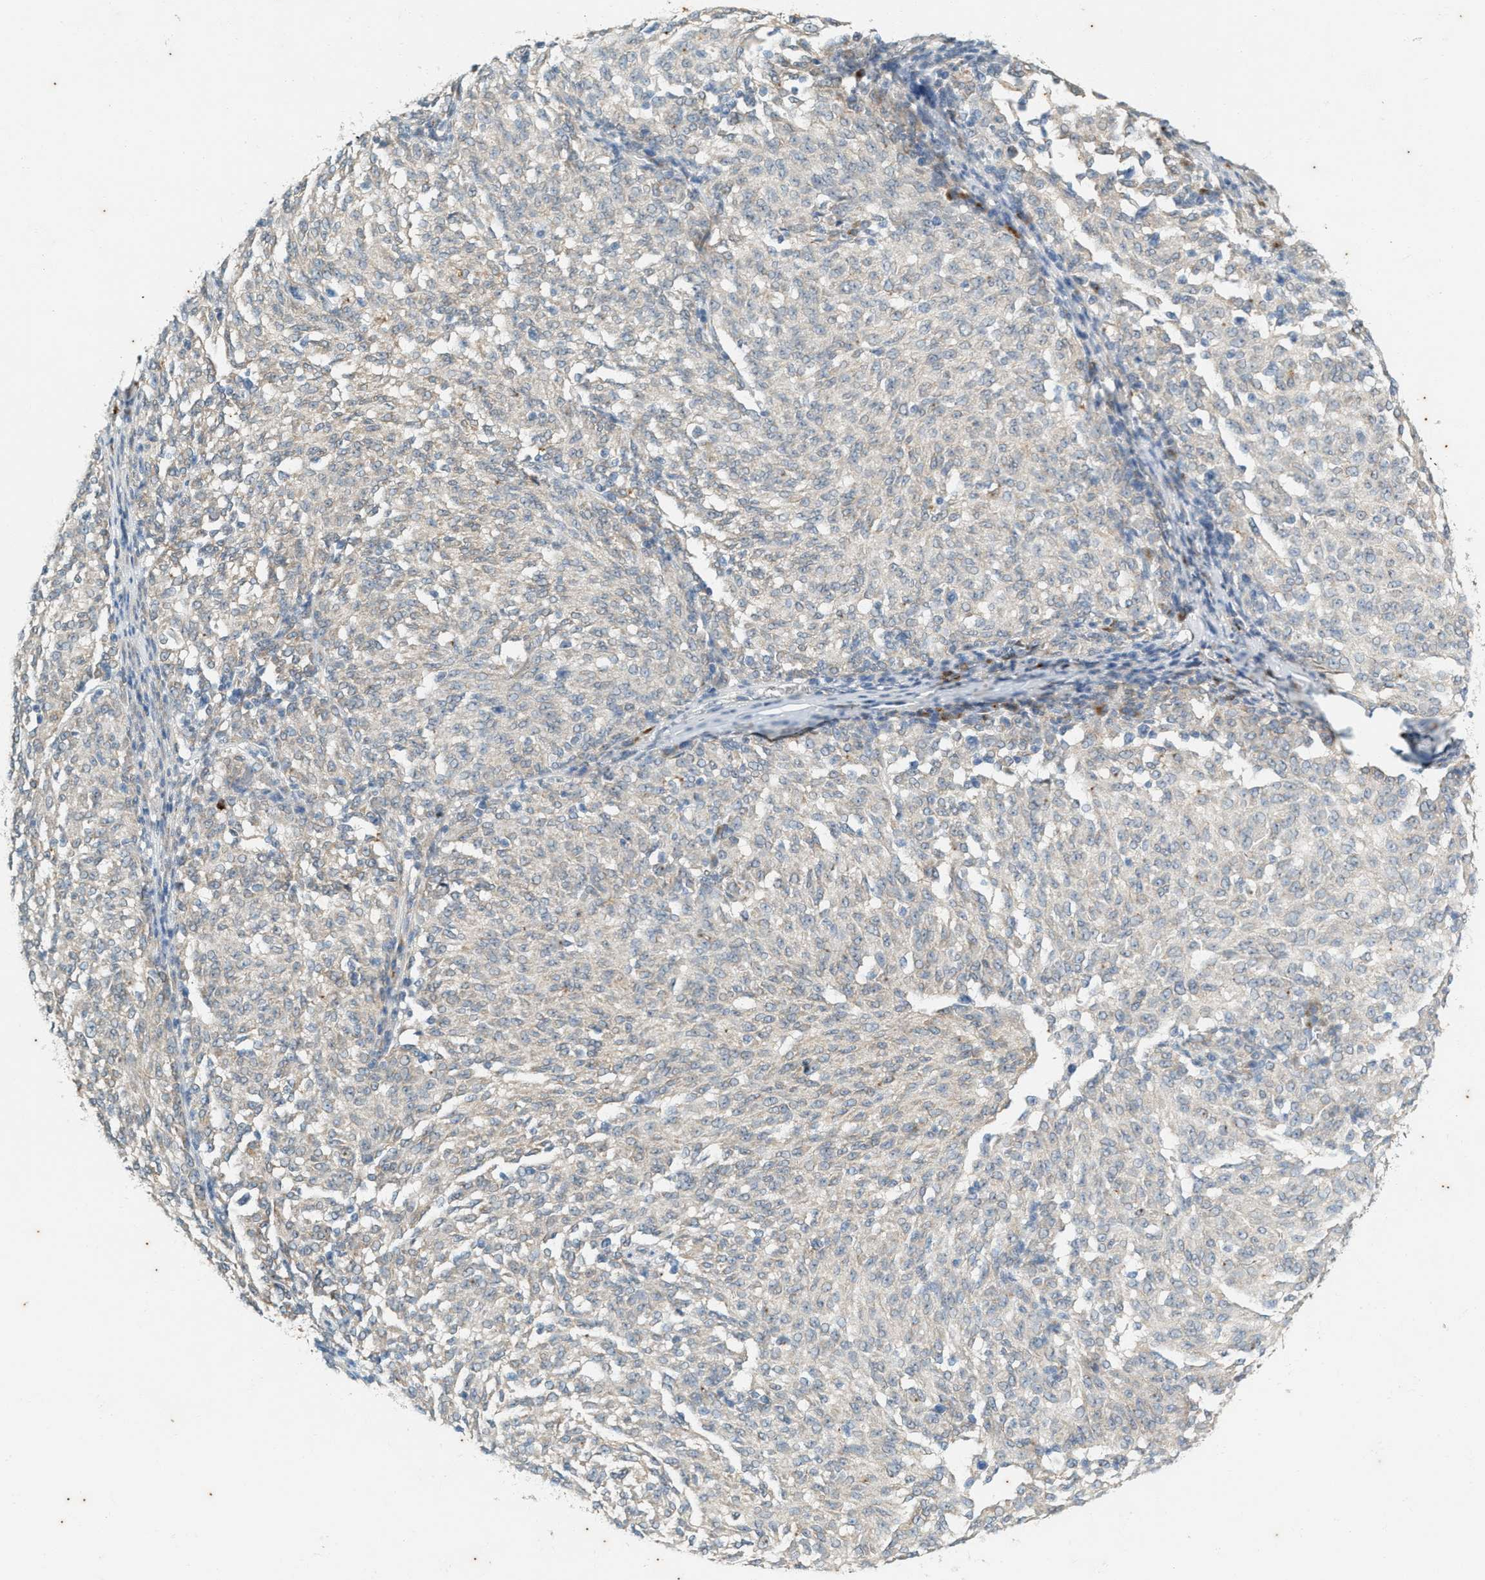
{"staining": {"intensity": "negative", "quantity": "none", "location": "none"}, "tissue": "melanoma", "cell_type": "Tumor cells", "image_type": "cancer", "snomed": [{"axis": "morphology", "description": "Malignant melanoma, NOS"}, {"axis": "topography", "description": "Skin"}], "caption": "High magnification brightfield microscopy of melanoma stained with DAB (3,3'-diaminobenzidine) (brown) and counterstained with hematoxylin (blue): tumor cells show no significant expression.", "gene": "CHPF2", "patient": {"sex": "female", "age": 72}}